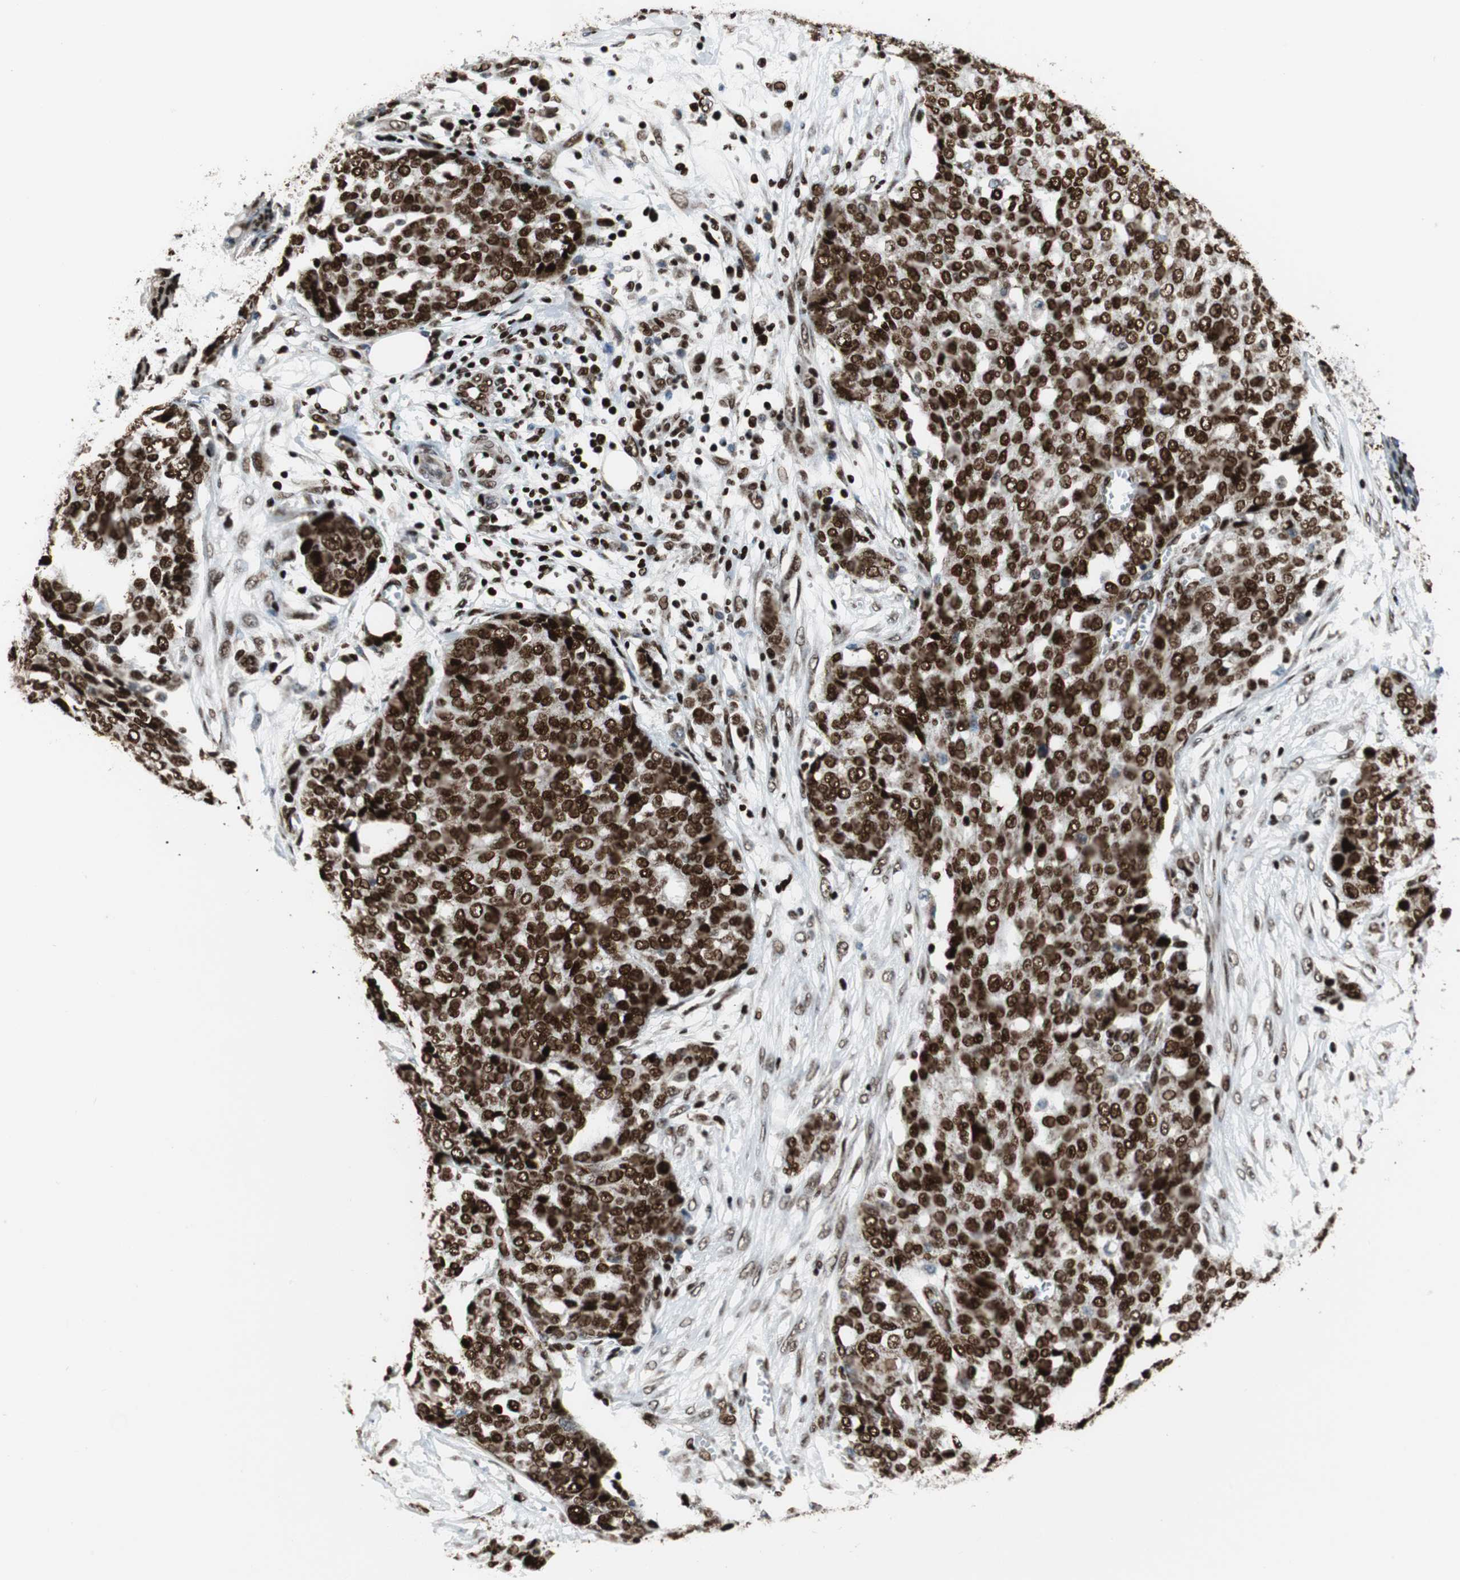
{"staining": {"intensity": "strong", "quantity": ">75%", "location": "nuclear"}, "tissue": "ovarian cancer", "cell_type": "Tumor cells", "image_type": "cancer", "snomed": [{"axis": "morphology", "description": "Cystadenocarcinoma, serous, NOS"}, {"axis": "topography", "description": "Soft tissue"}, {"axis": "topography", "description": "Ovary"}], "caption": "A brown stain highlights strong nuclear staining of a protein in ovarian serous cystadenocarcinoma tumor cells. (DAB = brown stain, brightfield microscopy at high magnification).", "gene": "HDAC1", "patient": {"sex": "female", "age": 57}}